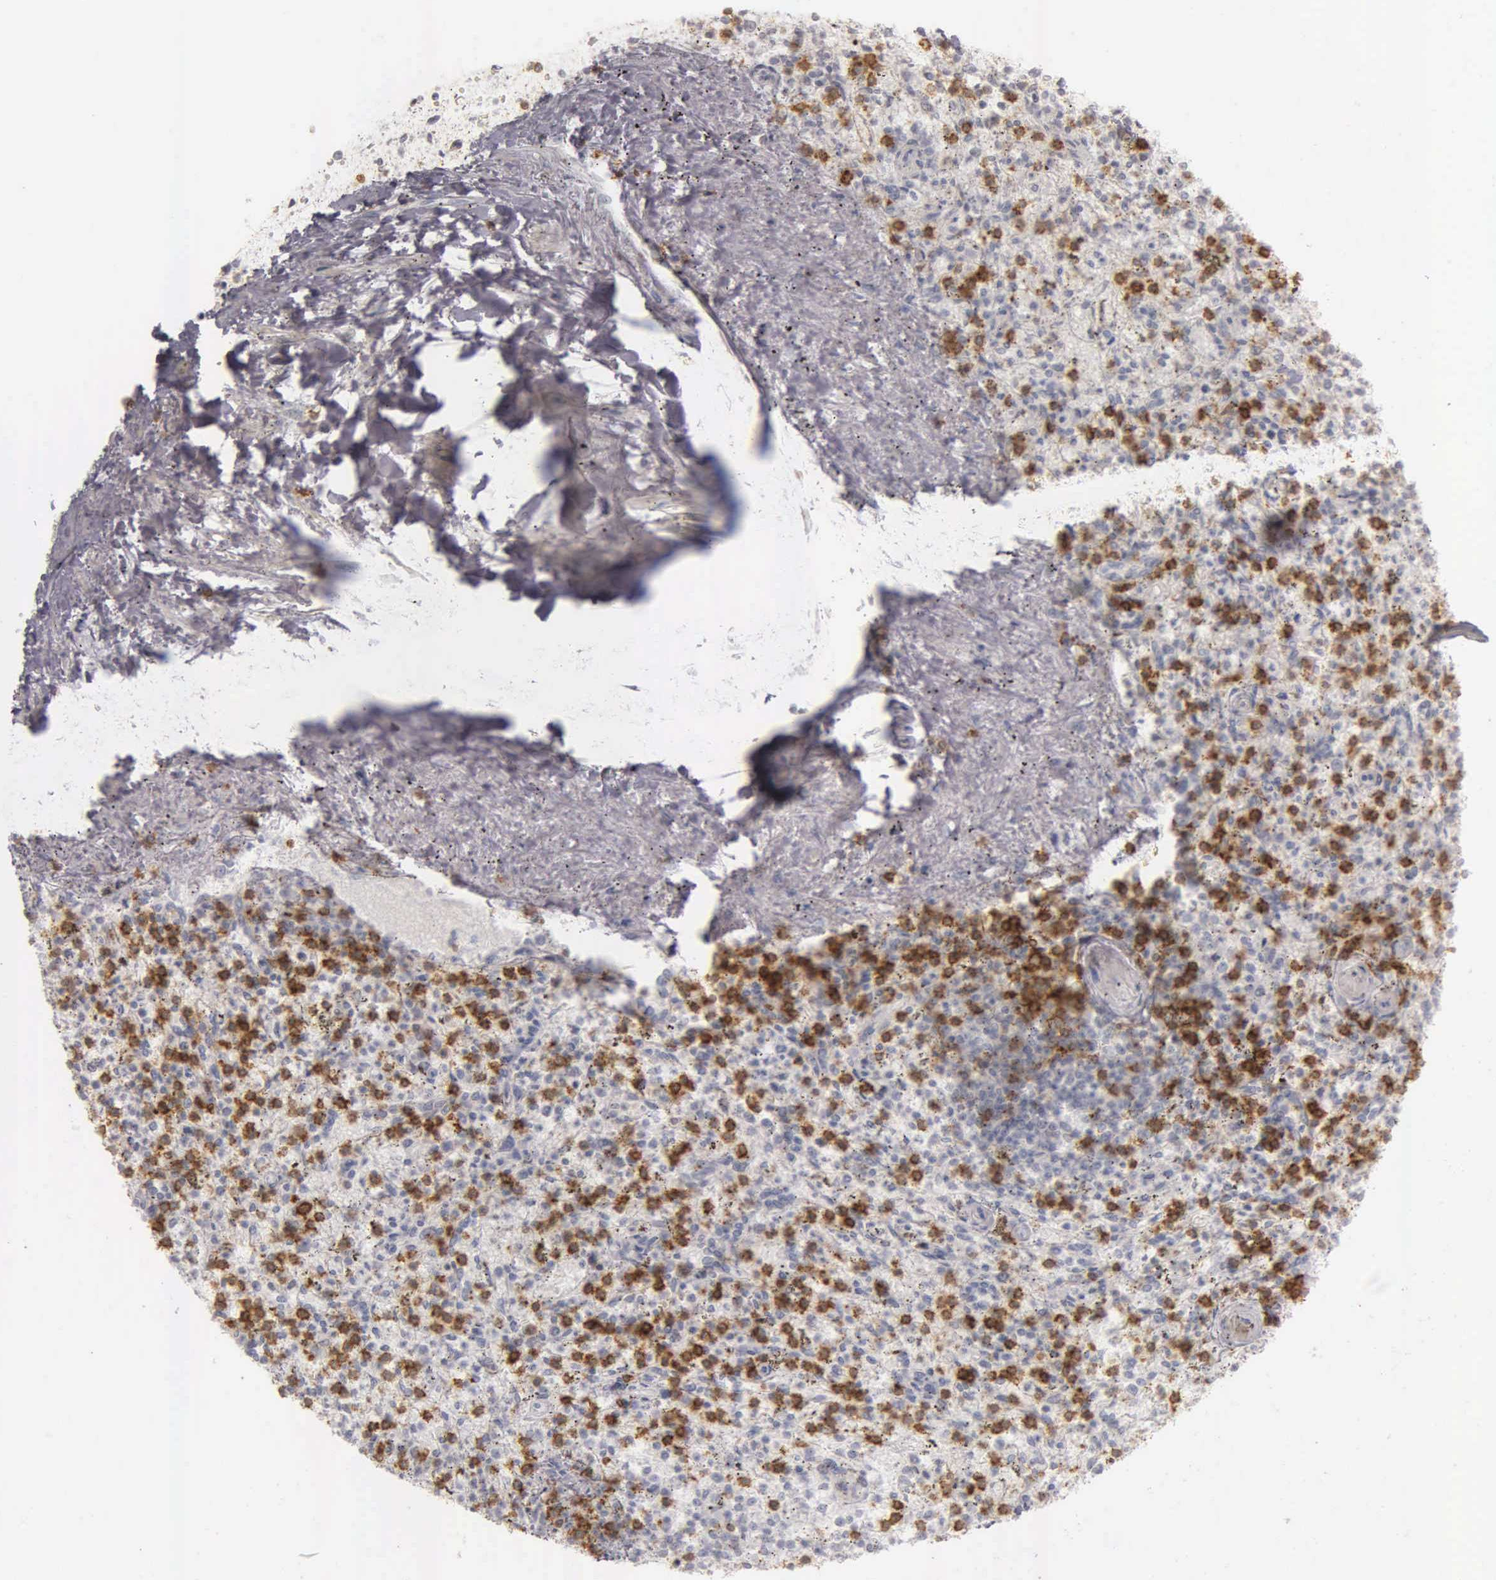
{"staining": {"intensity": "strong", "quantity": ">75%", "location": "cytoplasmic/membranous"}, "tissue": "spleen", "cell_type": "Cells in red pulp", "image_type": "normal", "snomed": [{"axis": "morphology", "description": "Normal tissue, NOS"}, {"axis": "topography", "description": "Spleen"}], "caption": "Benign spleen was stained to show a protein in brown. There is high levels of strong cytoplasmic/membranous expression in approximately >75% of cells in red pulp. (Brightfield microscopy of DAB IHC at high magnification).", "gene": "CD3E", "patient": {"sex": "male", "age": 72}}